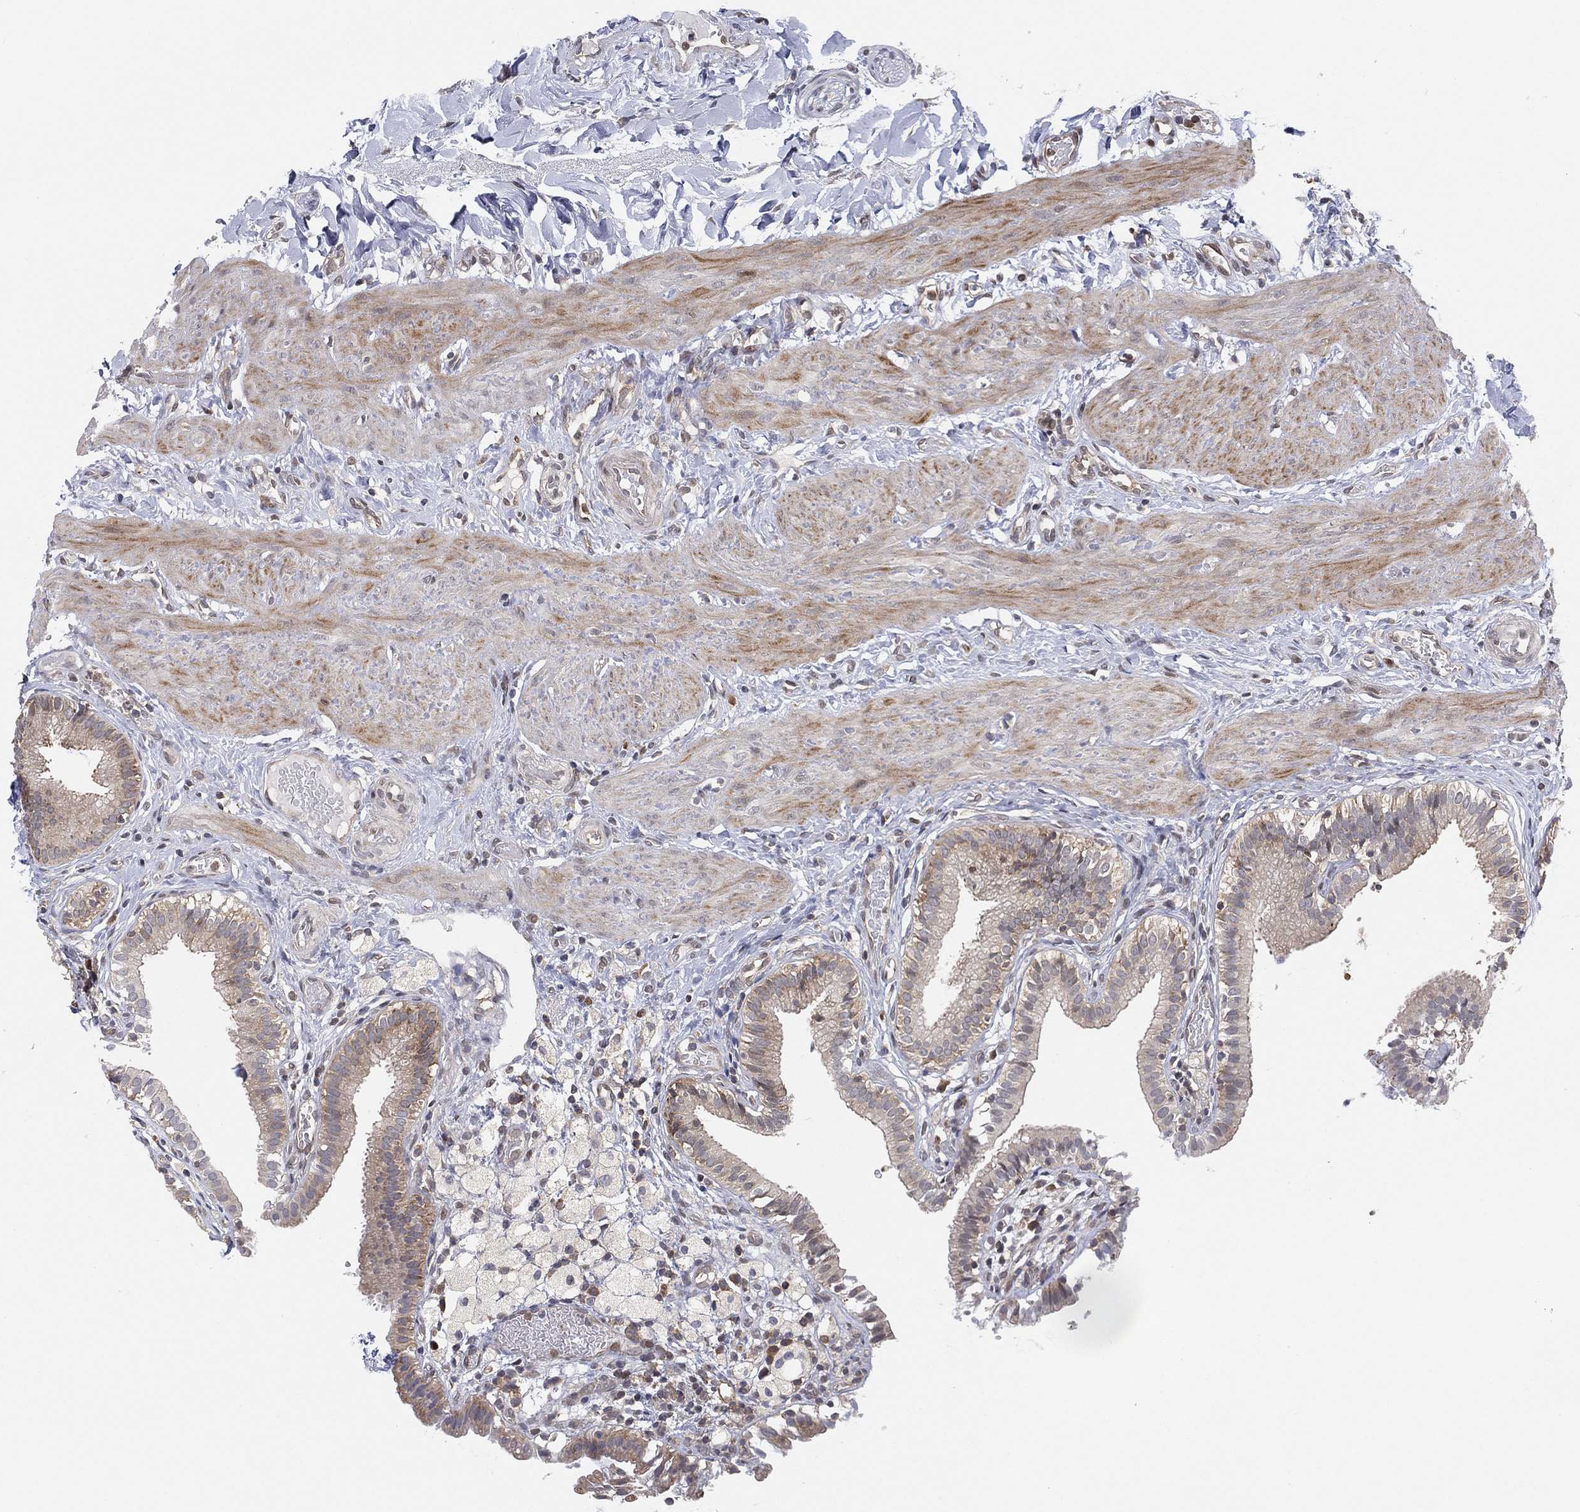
{"staining": {"intensity": "weak", "quantity": "25%-75%", "location": "cytoplasmic/membranous"}, "tissue": "gallbladder", "cell_type": "Glandular cells", "image_type": "normal", "snomed": [{"axis": "morphology", "description": "Normal tissue, NOS"}, {"axis": "topography", "description": "Gallbladder"}], "caption": "Immunohistochemistry histopathology image of benign gallbladder: human gallbladder stained using immunohistochemistry exhibits low levels of weak protein expression localized specifically in the cytoplasmic/membranous of glandular cells, appearing as a cytoplasmic/membranous brown color.", "gene": "TMTC4", "patient": {"sex": "female", "age": 24}}